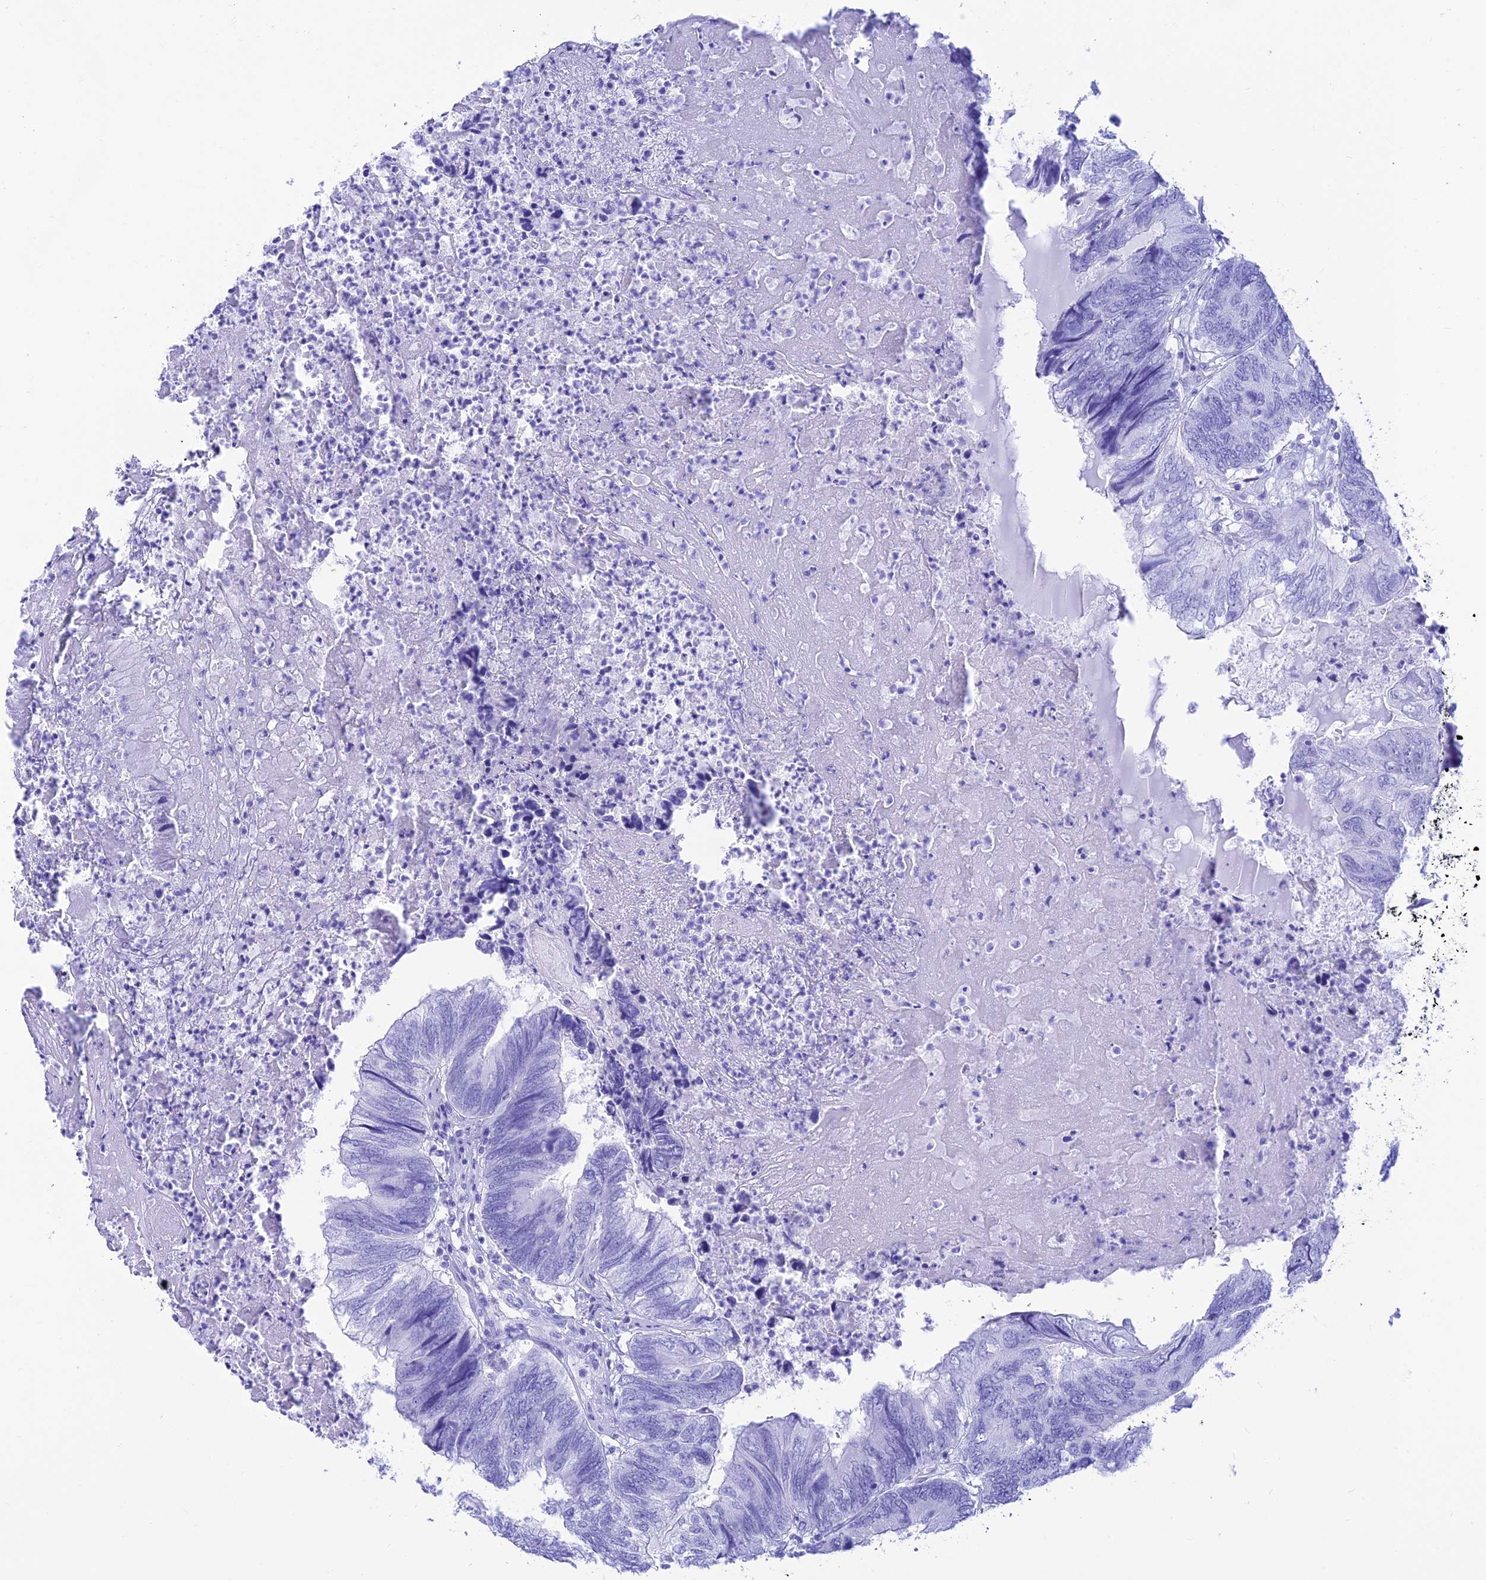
{"staining": {"intensity": "negative", "quantity": "none", "location": "none"}, "tissue": "colorectal cancer", "cell_type": "Tumor cells", "image_type": "cancer", "snomed": [{"axis": "morphology", "description": "Adenocarcinoma, NOS"}, {"axis": "topography", "description": "Colon"}], "caption": "Tumor cells show no significant expression in colorectal adenocarcinoma. Nuclei are stained in blue.", "gene": "PRNP", "patient": {"sex": "female", "age": 67}}